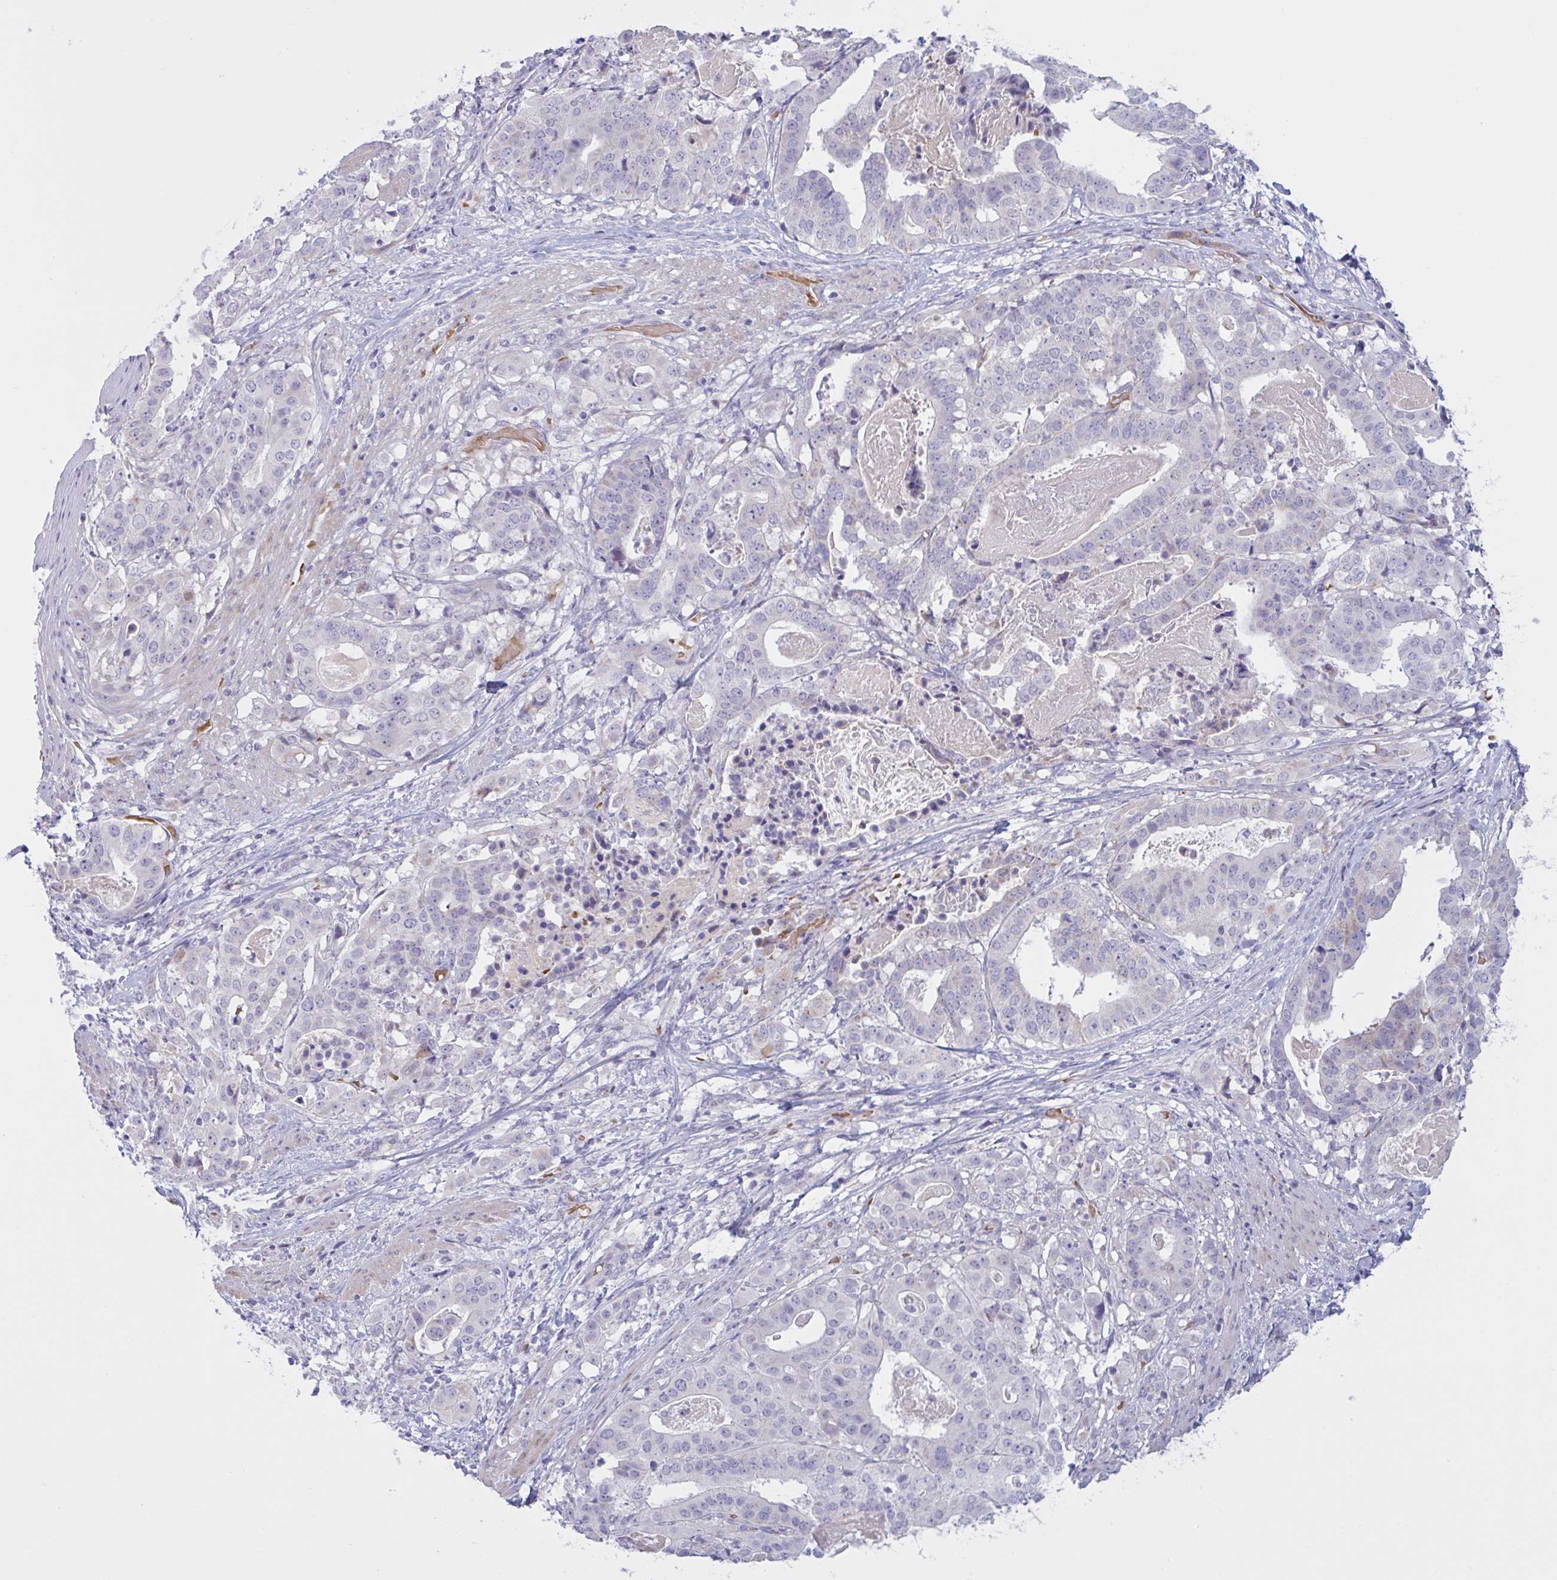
{"staining": {"intensity": "negative", "quantity": "none", "location": "none"}, "tissue": "stomach cancer", "cell_type": "Tumor cells", "image_type": "cancer", "snomed": [{"axis": "morphology", "description": "Adenocarcinoma, NOS"}, {"axis": "topography", "description": "Stomach"}], "caption": "Photomicrograph shows no protein staining in tumor cells of stomach adenocarcinoma tissue.", "gene": "VWC2", "patient": {"sex": "male", "age": 48}}